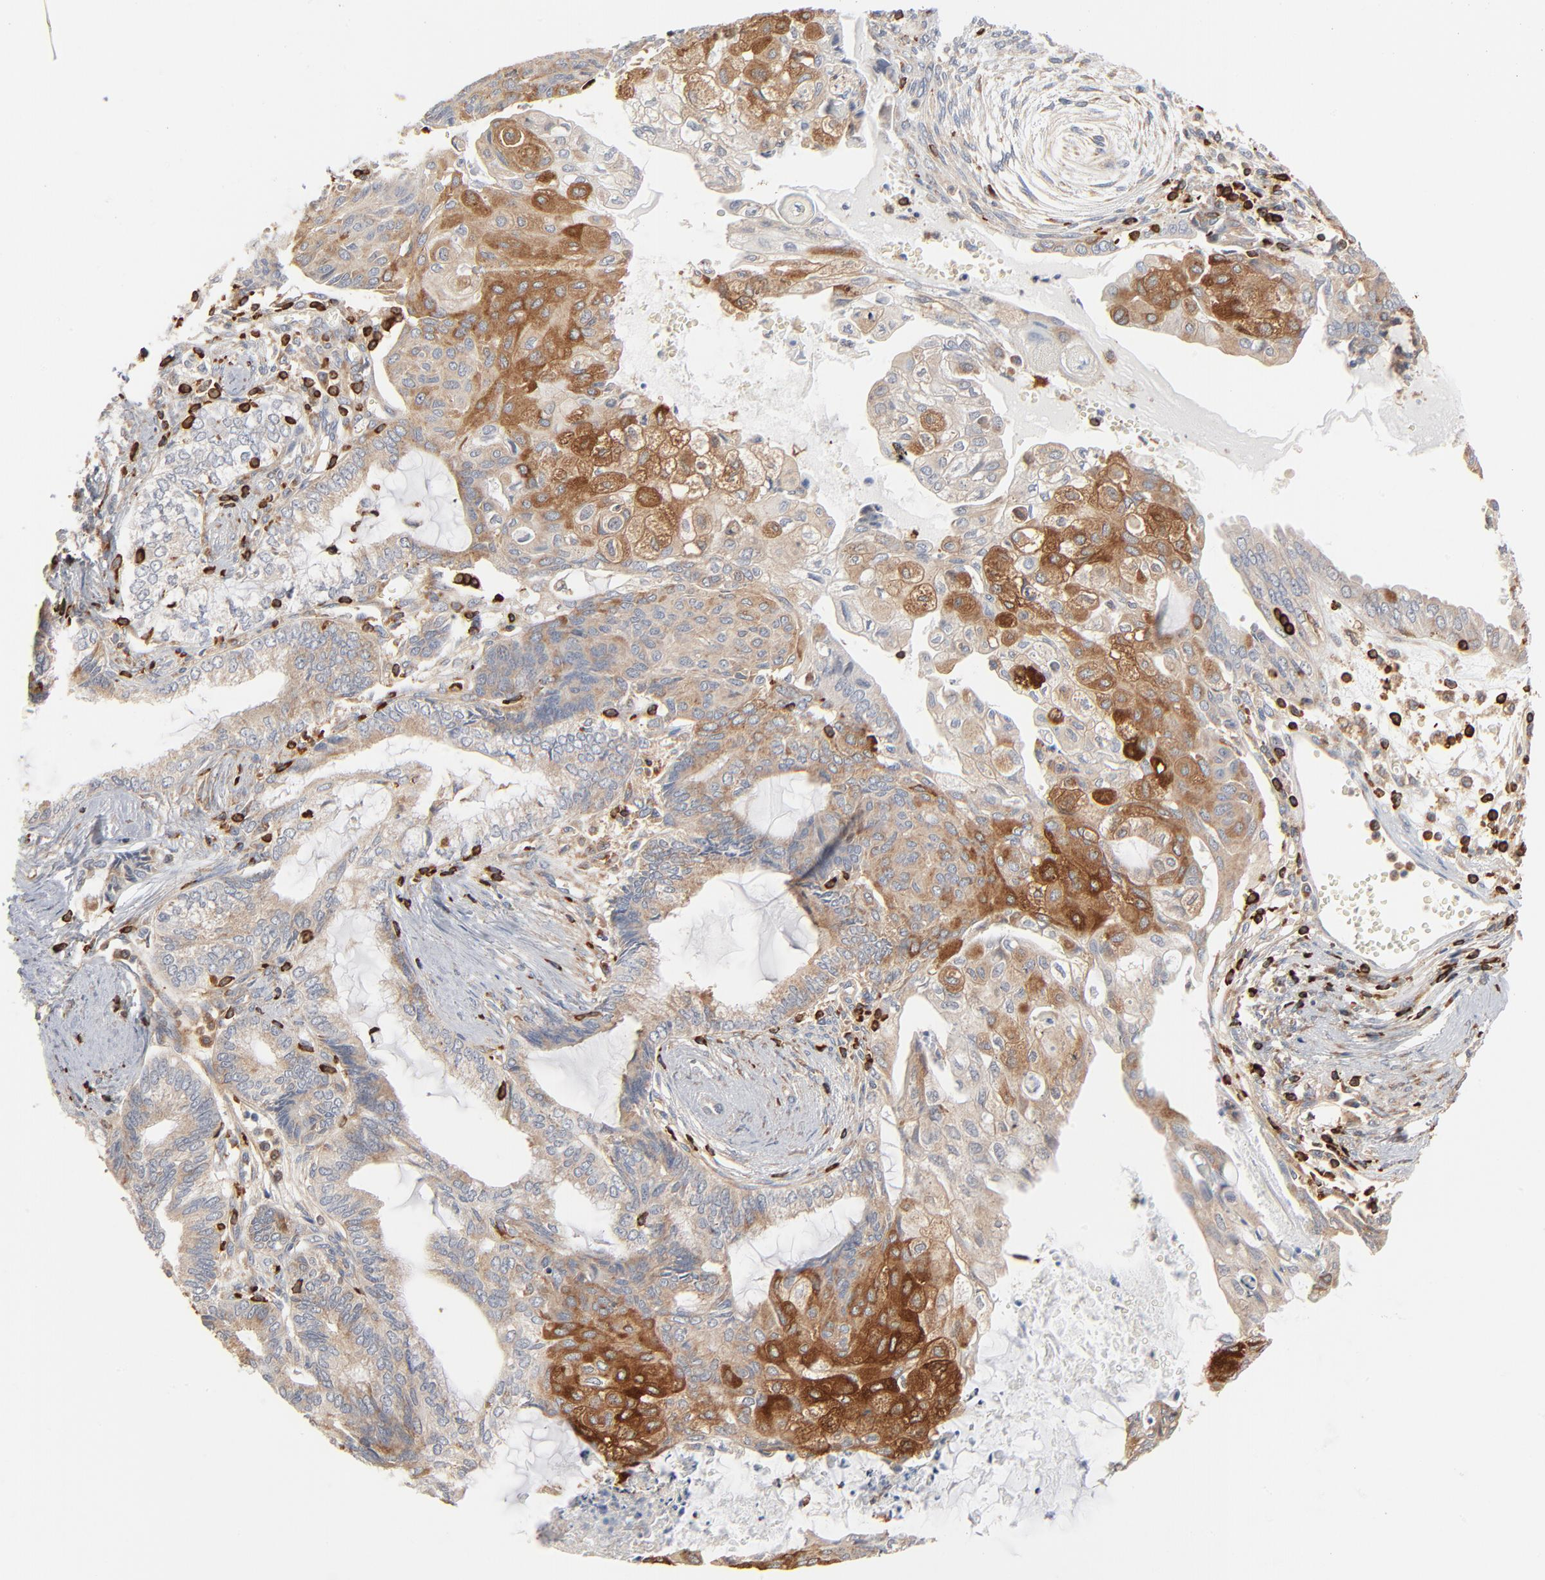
{"staining": {"intensity": "moderate", "quantity": "<25%", "location": "cytoplasmic/membranous"}, "tissue": "endometrial cancer", "cell_type": "Tumor cells", "image_type": "cancer", "snomed": [{"axis": "morphology", "description": "Adenocarcinoma, NOS"}, {"axis": "topography", "description": "Endometrium"}], "caption": "Immunohistochemistry micrograph of neoplastic tissue: human endometrial cancer (adenocarcinoma) stained using immunohistochemistry (IHC) demonstrates low levels of moderate protein expression localized specifically in the cytoplasmic/membranous of tumor cells, appearing as a cytoplasmic/membranous brown color.", "gene": "SH3KBP1", "patient": {"sex": "female", "age": 79}}